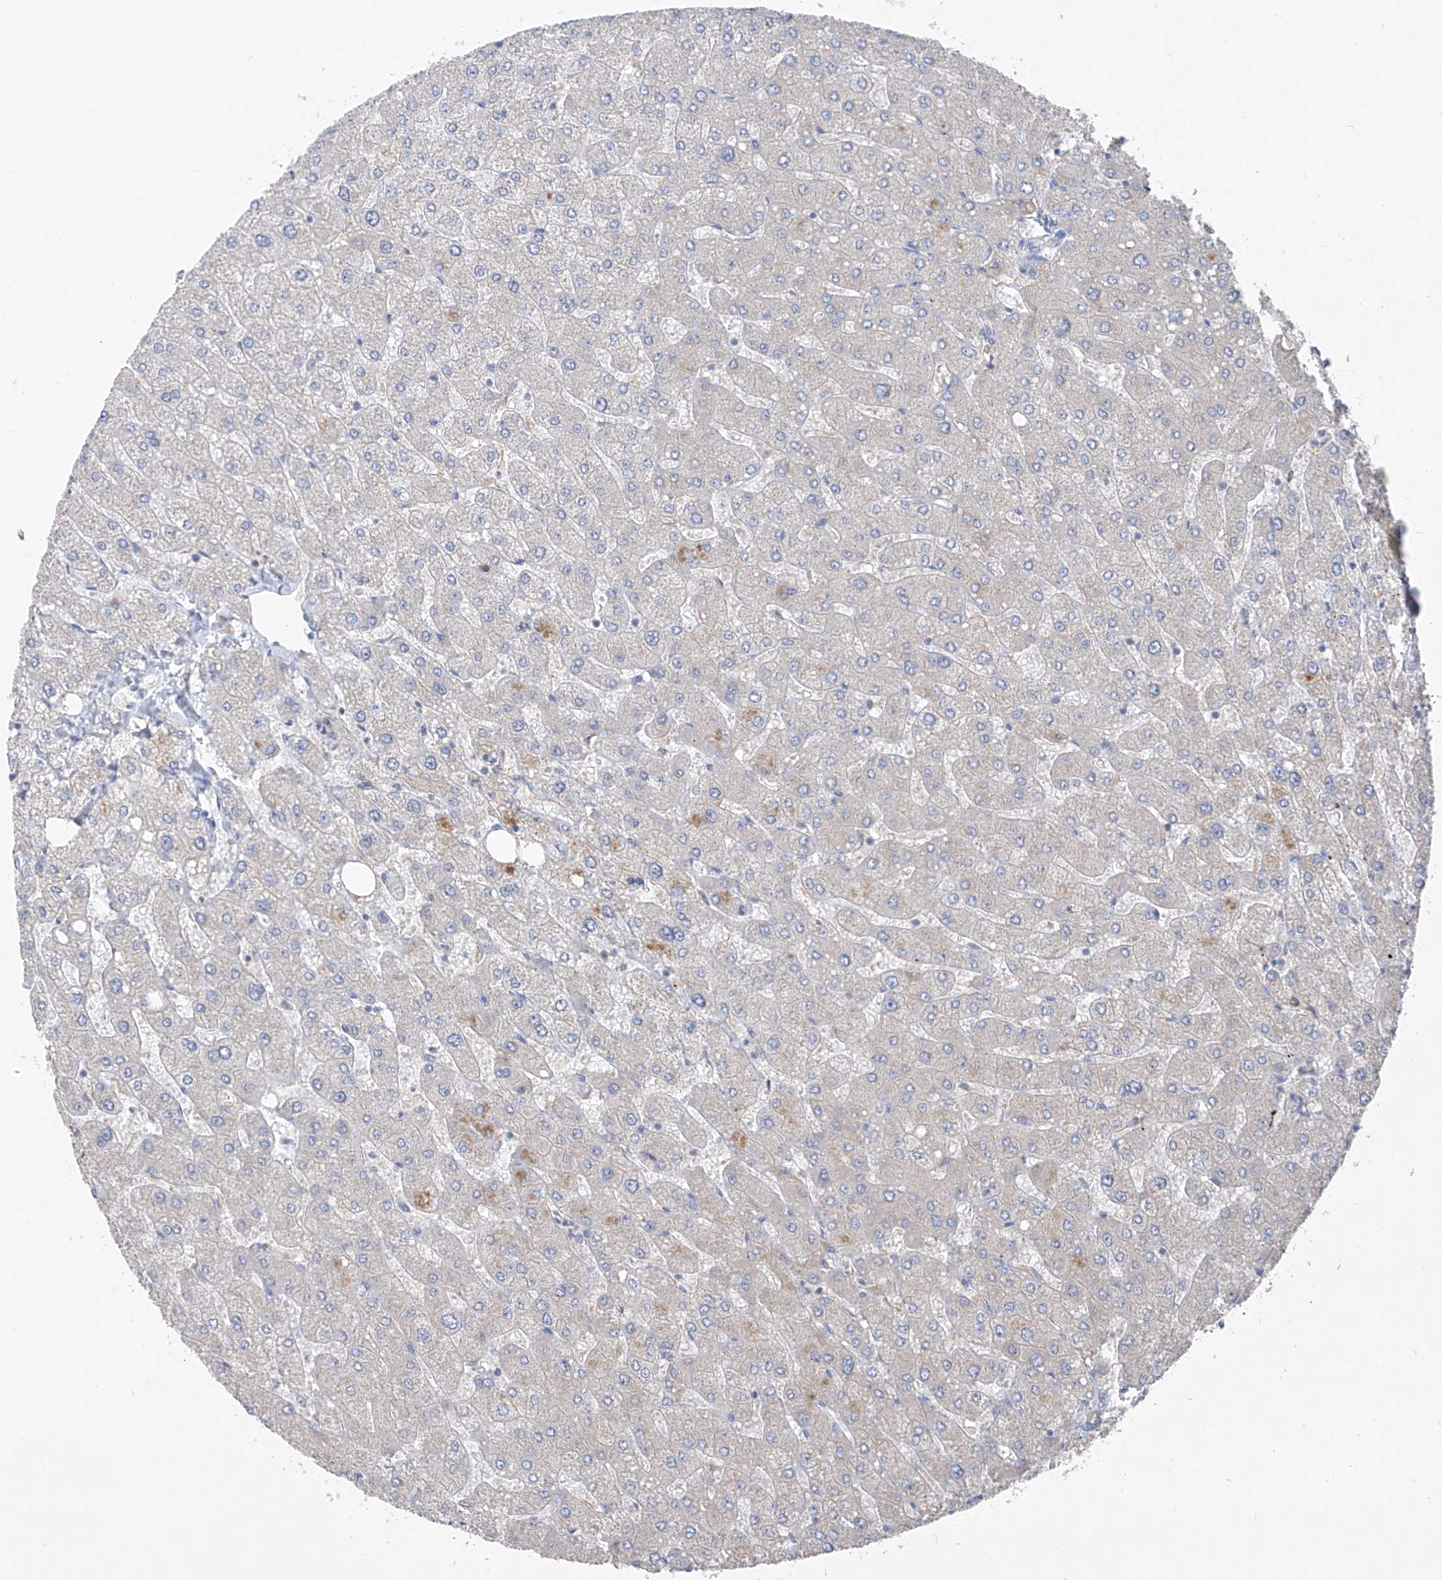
{"staining": {"intensity": "negative", "quantity": "none", "location": "none"}, "tissue": "liver", "cell_type": "Cholangiocytes", "image_type": "normal", "snomed": [{"axis": "morphology", "description": "Normal tissue, NOS"}, {"axis": "topography", "description": "Liver"}], "caption": "This histopathology image is of normal liver stained with IHC to label a protein in brown with the nuclei are counter-stained blue. There is no staining in cholangiocytes. Brightfield microscopy of immunohistochemistry (IHC) stained with DAB (3,3'-diaminobenzidine) (brown) and hematoxylin (blue), captured at high magnification.", "gene": "RPL4", "patient": {"sex": "male", "age": 55}}